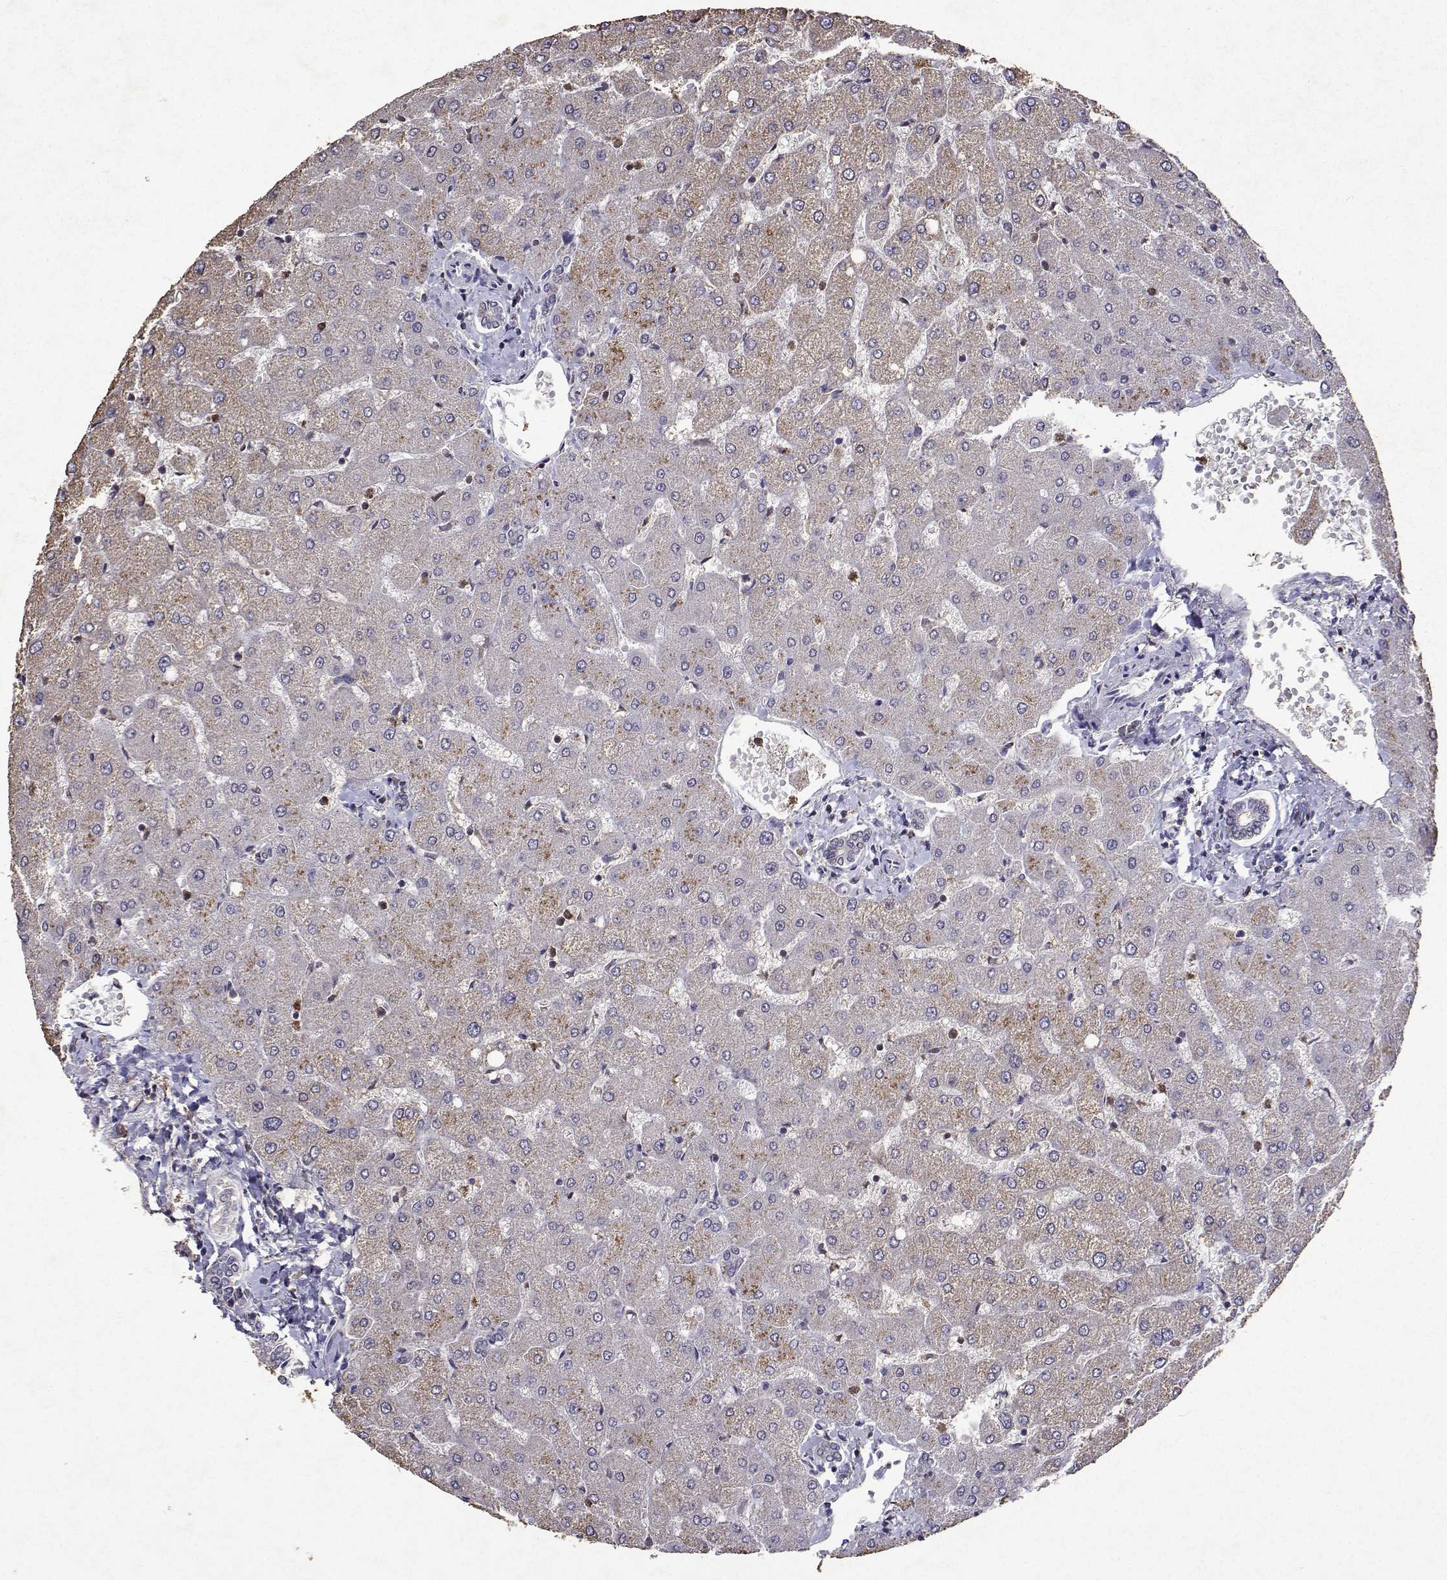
{"staining": {"intensity": "negative", "quantity": "none", "location": "none"}, "tissue": "liver", "cell_type": "Cholangiocytes", "image_type": "normal", "snomed": [{"axis": "morphology", "description": "Normal tissue, NOS"}, {"axis": "topography", "description": "Liver"}], "caption": "Cholangiocytes show no significant expression in normal liver. The staining was performed using DAB to visualize the protein expression in brown, while the nuclei were stained in blue with hematoxylin (Magnification: 20x).", "gene": "APAF1", "patient": {"sex": "female", "age": 54}}